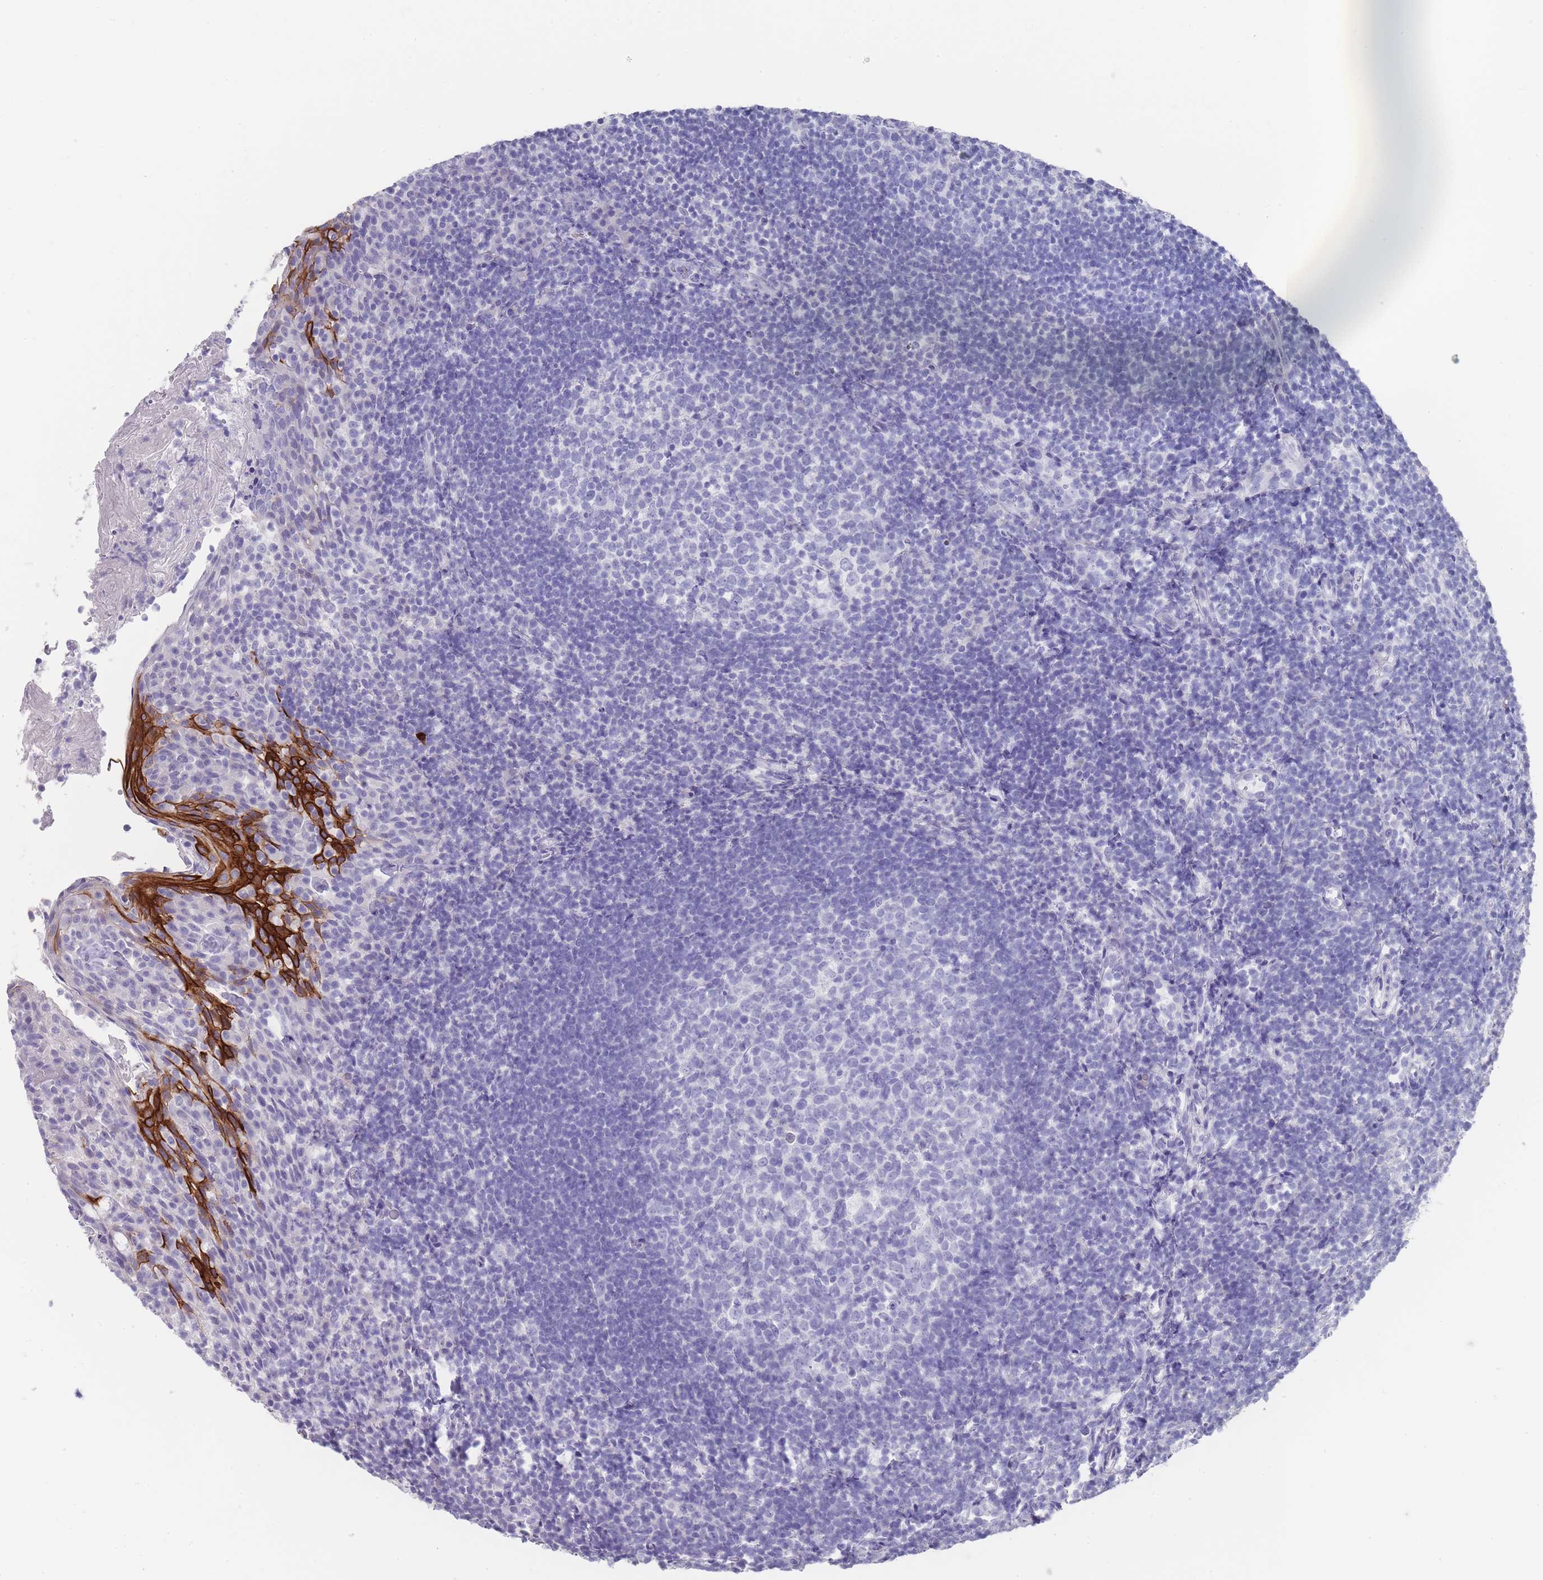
{"staining": {"intensity": "negative", "quantity": "none", "location": "none"}, "tissue": "tonsil", "cell_type": "Germinal center cells", "image_type": "normal", "snomed": [{"axis": "morphology", "description": "Normal tissue, NOS"}, {"axis": "topography", "description": "Tonsil"}], "caption": "IHC micrograph of unremarkable tonsil: tonsil stained with DAB demonstrates no significant protein staining in germinal center cells.", "gene": "RAB2B", "patient": {"sex": "female", "age": 10}}